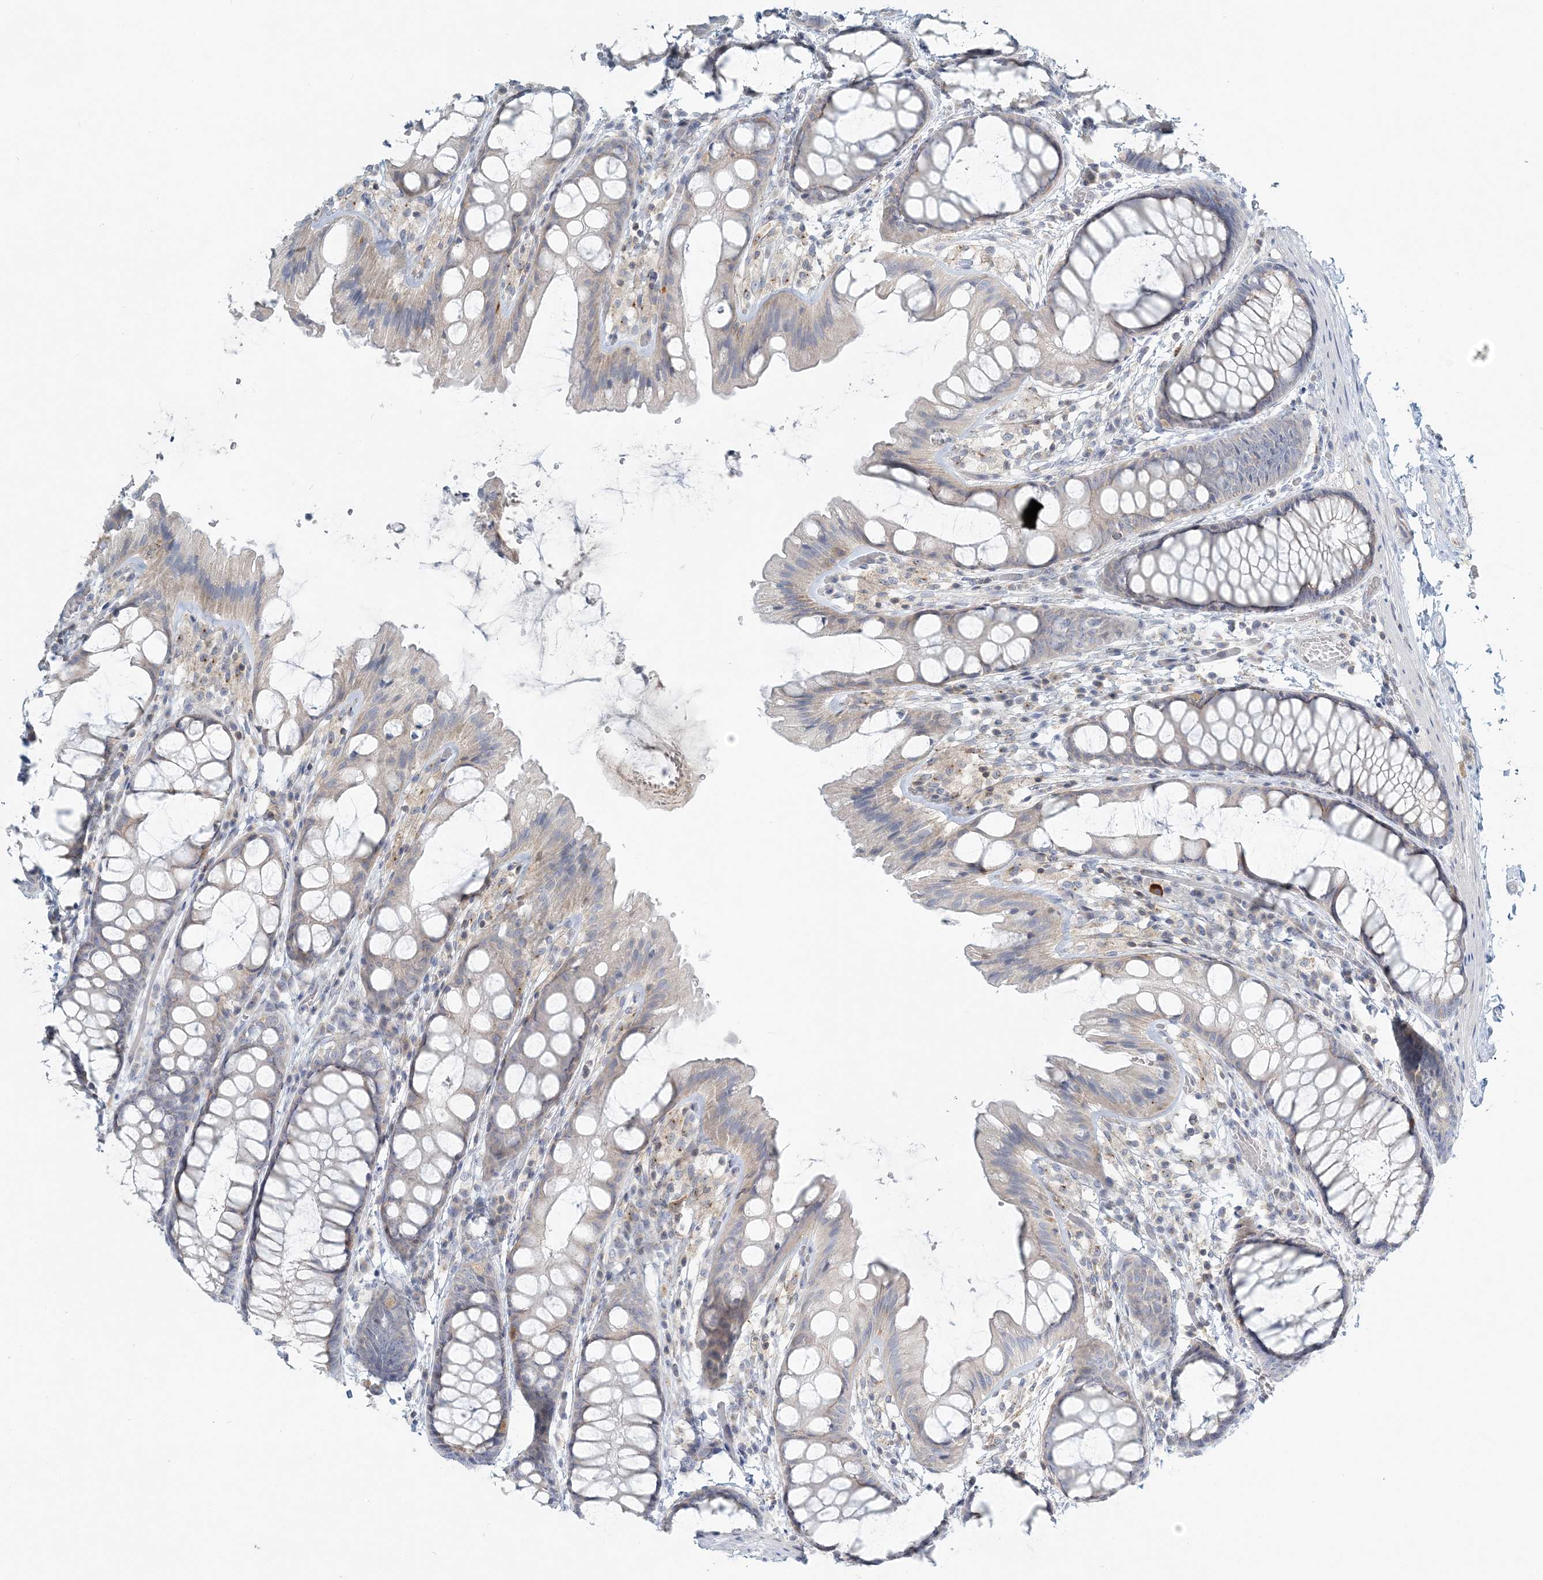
{"staining": {"intensity": "negative", "quantity": "none", "location": "none"}, "tissue": "colon", "cell_type": "Endothelial cells", "image_type": "normal", "snomed": [{"axis": "morphology", "description": "Normal tissue, NOS"}, {"axis": "topography", "description": "Colon"}], "caption": "IHC micrograph of unremarkable colon: colon stained with DAB (3,3'-diaminobenzidine) displays no significant protein staining in endothelial cells.", "gene": "NAA11", "patient": {"sex": "male", "age": 47}}